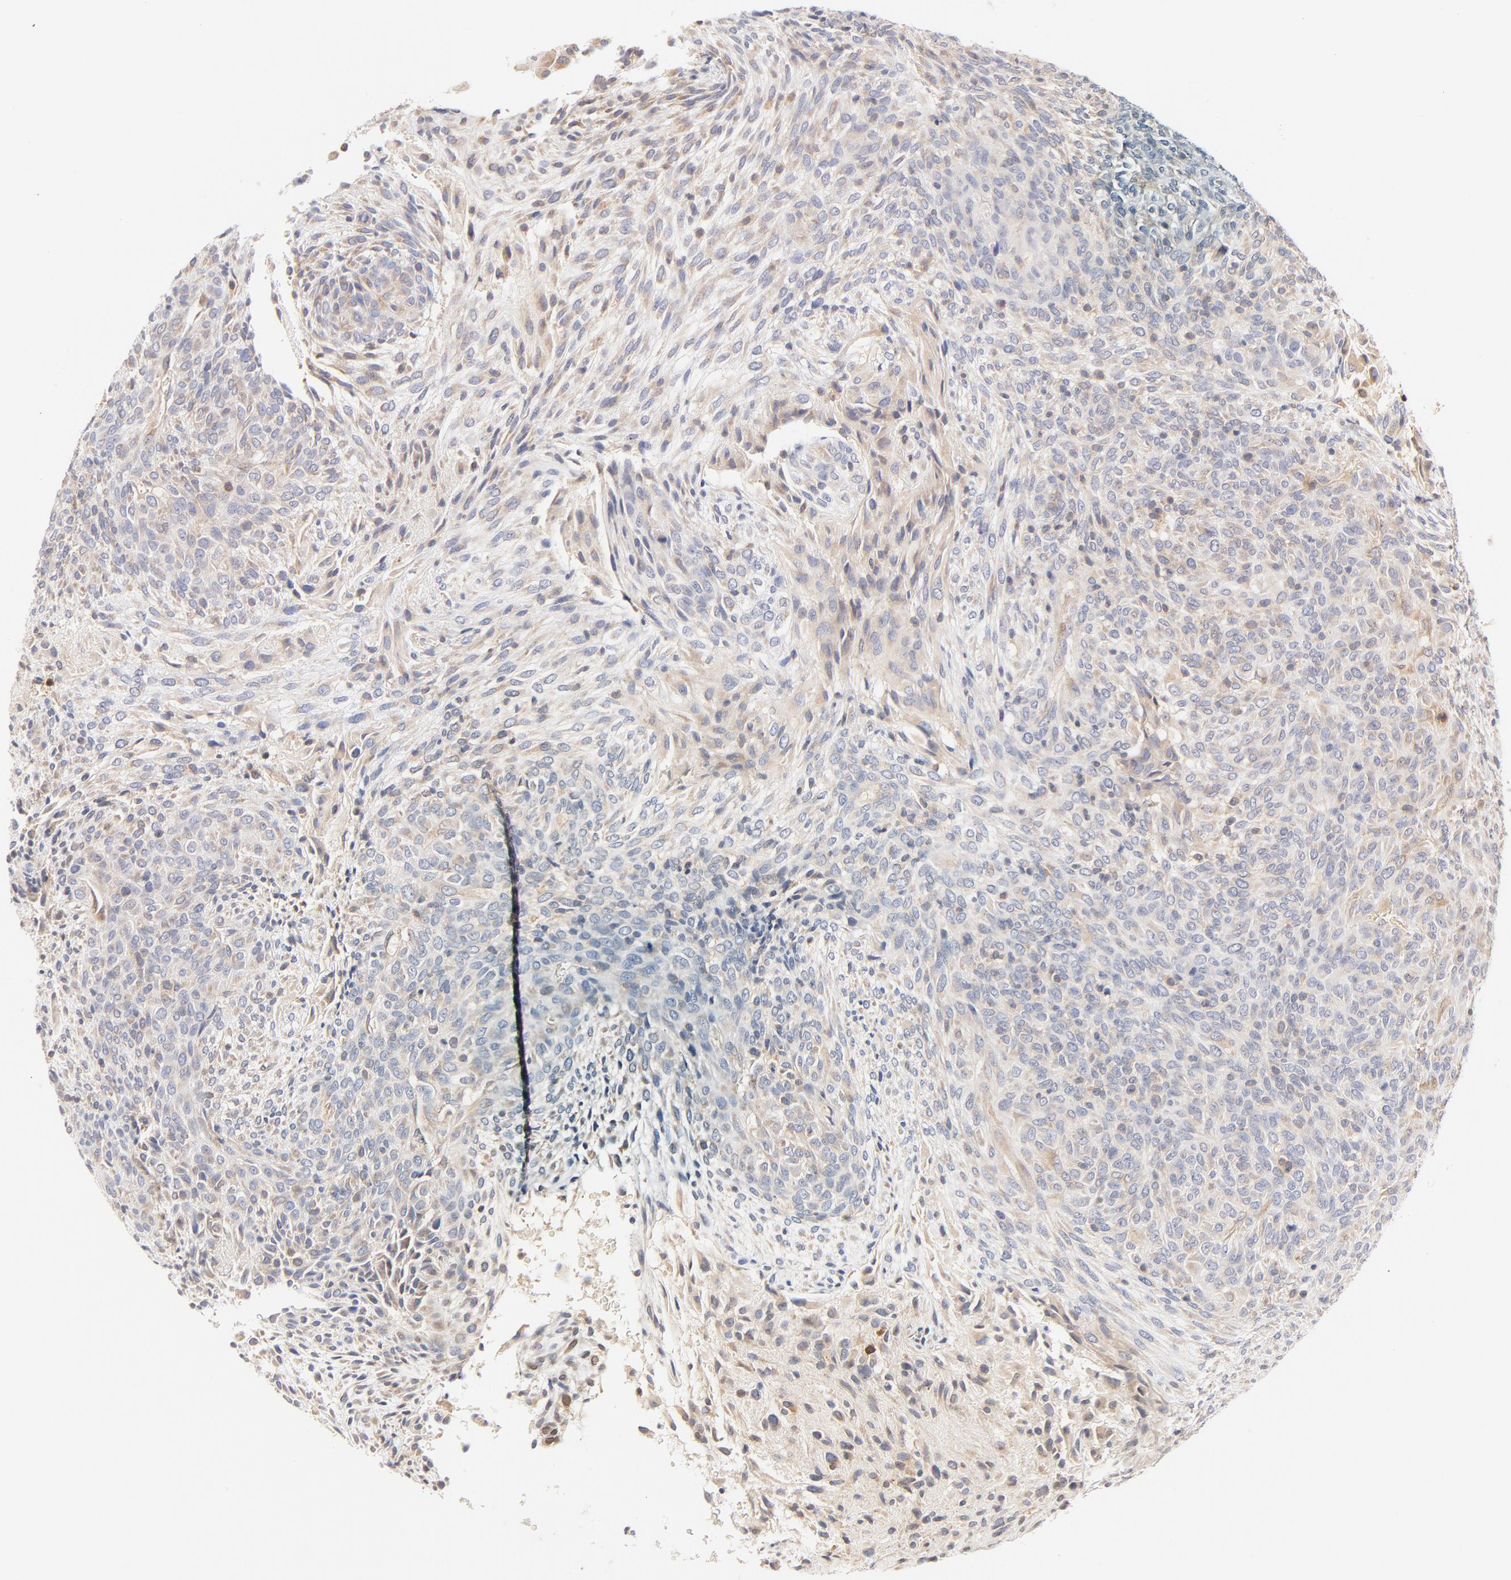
{"staining": {"intensity": "moderate", "quantity": ">75%", "location": "cytoplasmic/membranous"}, "tissue": "glioma", "cell_type": "Tumor cells", "image_type": "cancer", "snomed": [{"axis": "morphology", "description": "Glioma, malignant, High grade"}, {"axis": "topography", "description": "Cerebral cortex"}], "caption": "Tumor cells display medium levels of moderate cytoplasmic/membranous positivity in approximately >75% of cells in human malignant glioma (high-grade).", "gene": "RPS6KA1", "patient": {"sex": "female", "age": 55}}